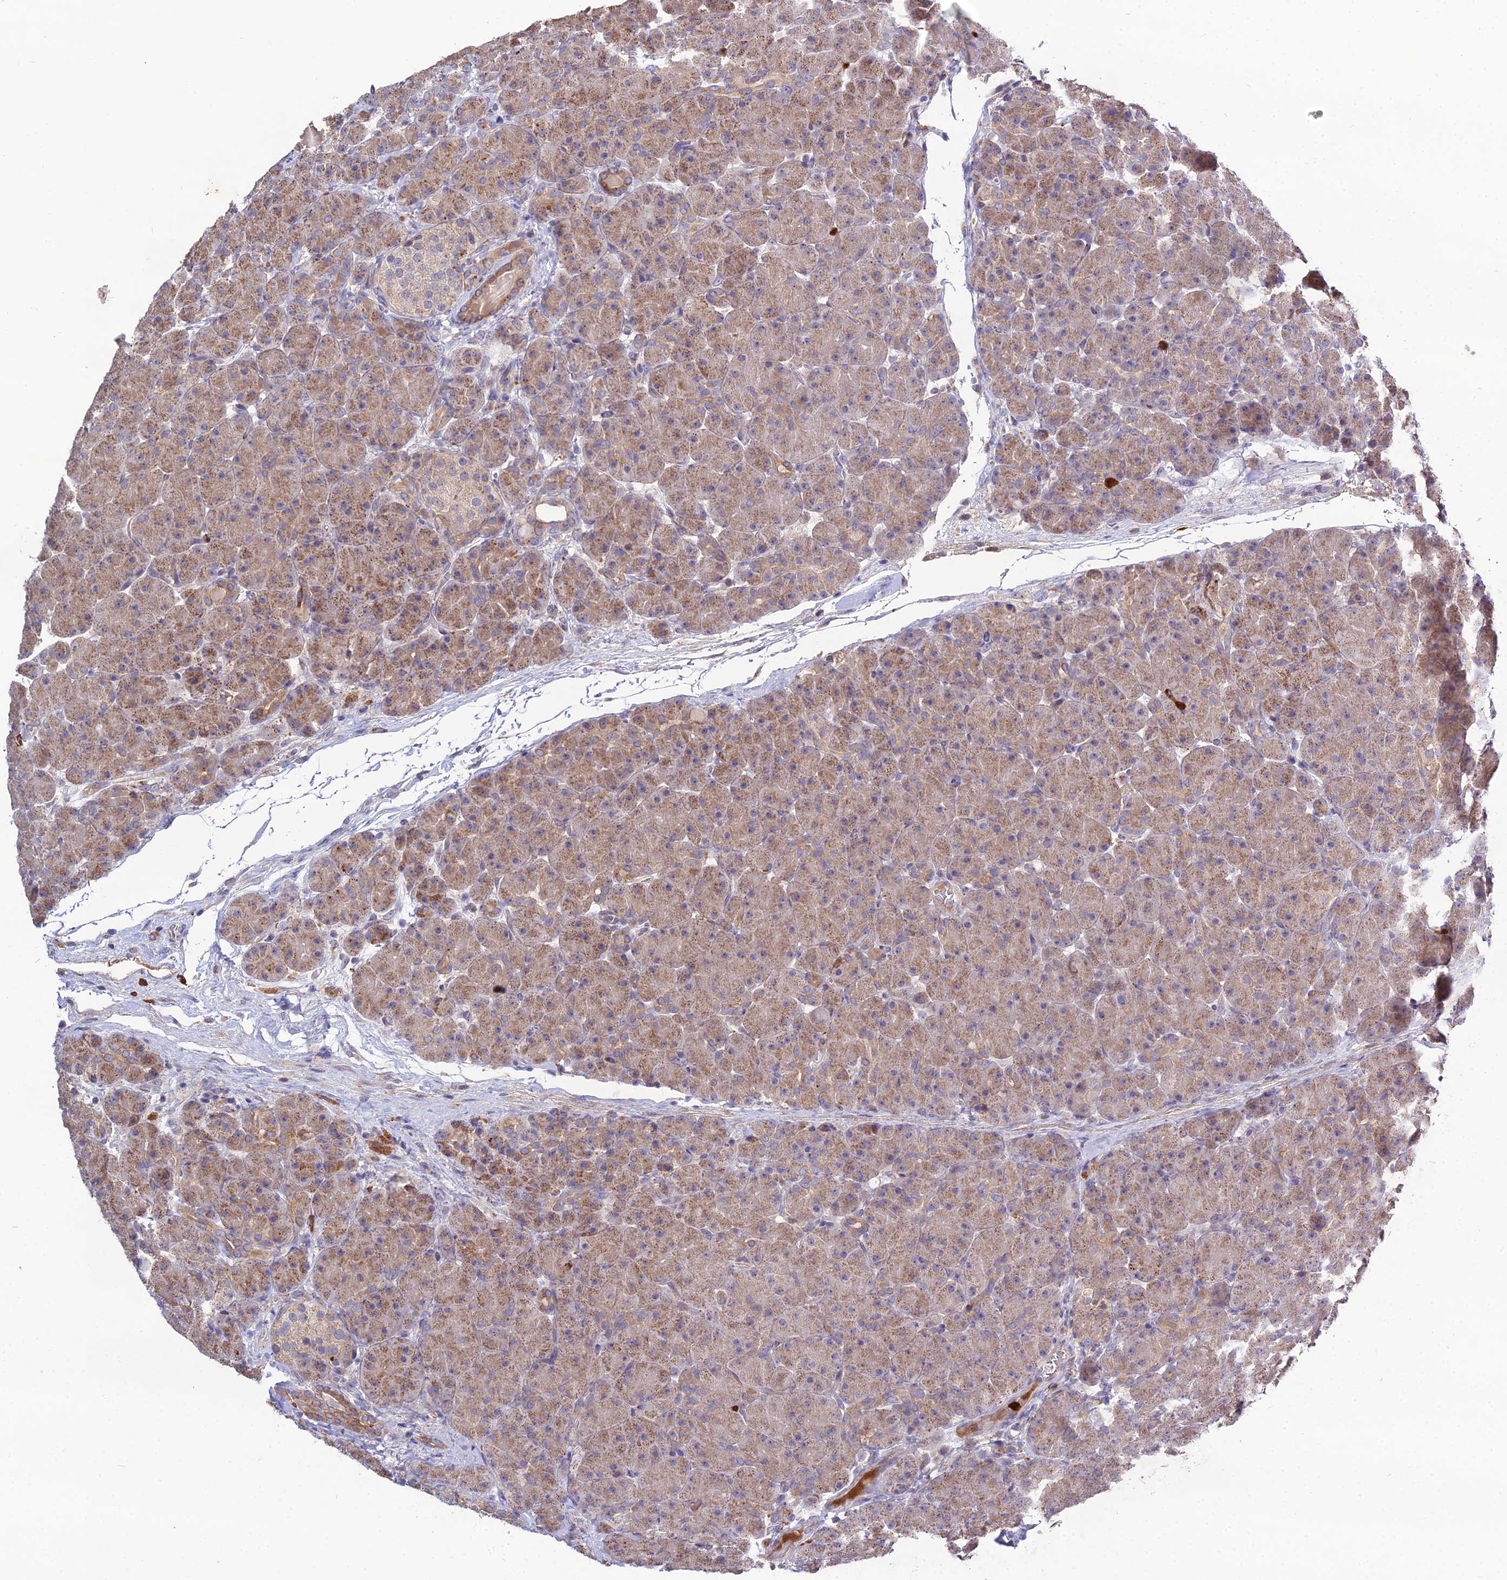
{"staining": {"intensity": "strong", "quantity": "25%-75%", "location": "cytoplasmic/membranous"}, "tissue": "pancreas", "cell_type": "Exocrine glandular cells", "image_type": "normal", "snomed": [{"axis": "morphology", "description": "Normal tissue, NOS"}, {"axis": "topography", "description": "Pancreas"}], "caption": "The micrograph displays staining of benign pancreas, revealing strong cytoplasmic/membranous protein staining (brown color) within exocrine glandular cells. (brown staining indicates protein expression, while blue staining denotes nuclei).", "gene": "EID2", "patient": {"sex": "male", "age": 66}}